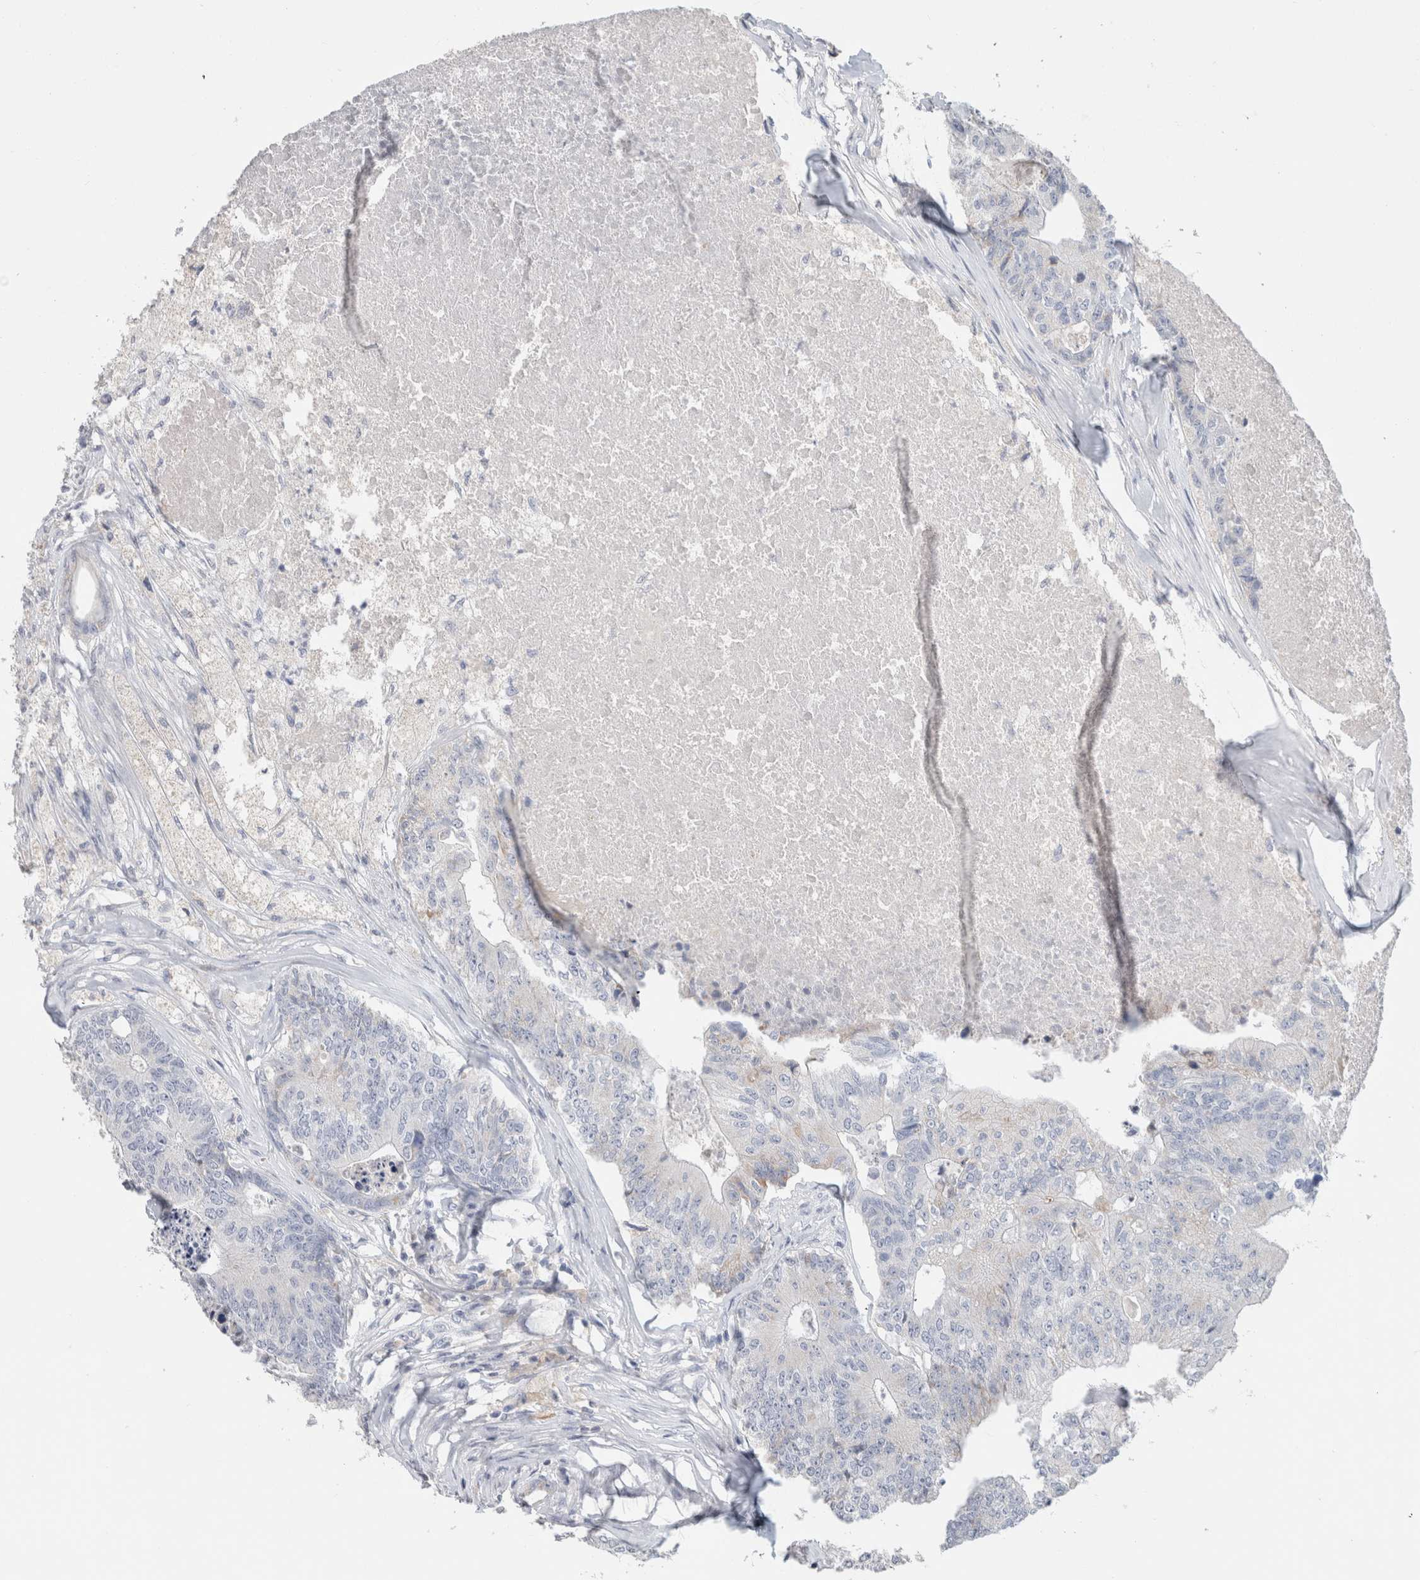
{"staining": {"intensity": "negative", "quantity": "none", "location": "none"}, "tissue": "colorectal cancer", "cell_type": "Tumor cells", "image_type": "cancer", "snomed": [{"axis": "morphology", "description": "Adenocarcinoma, NOS"}, {"axis": "topography", "description": "Colon"}], "caption": "IHC histopathology image of neoplastic tissue: human adenocarcinoma (colorectal) stained with DAB displays no significant protein expression in tumor cells. (Brightfield microscopy of DAB IHC at high magnification).", "gene": "SCGB1A1", "patient": {"sex": "female", "age": 67}}